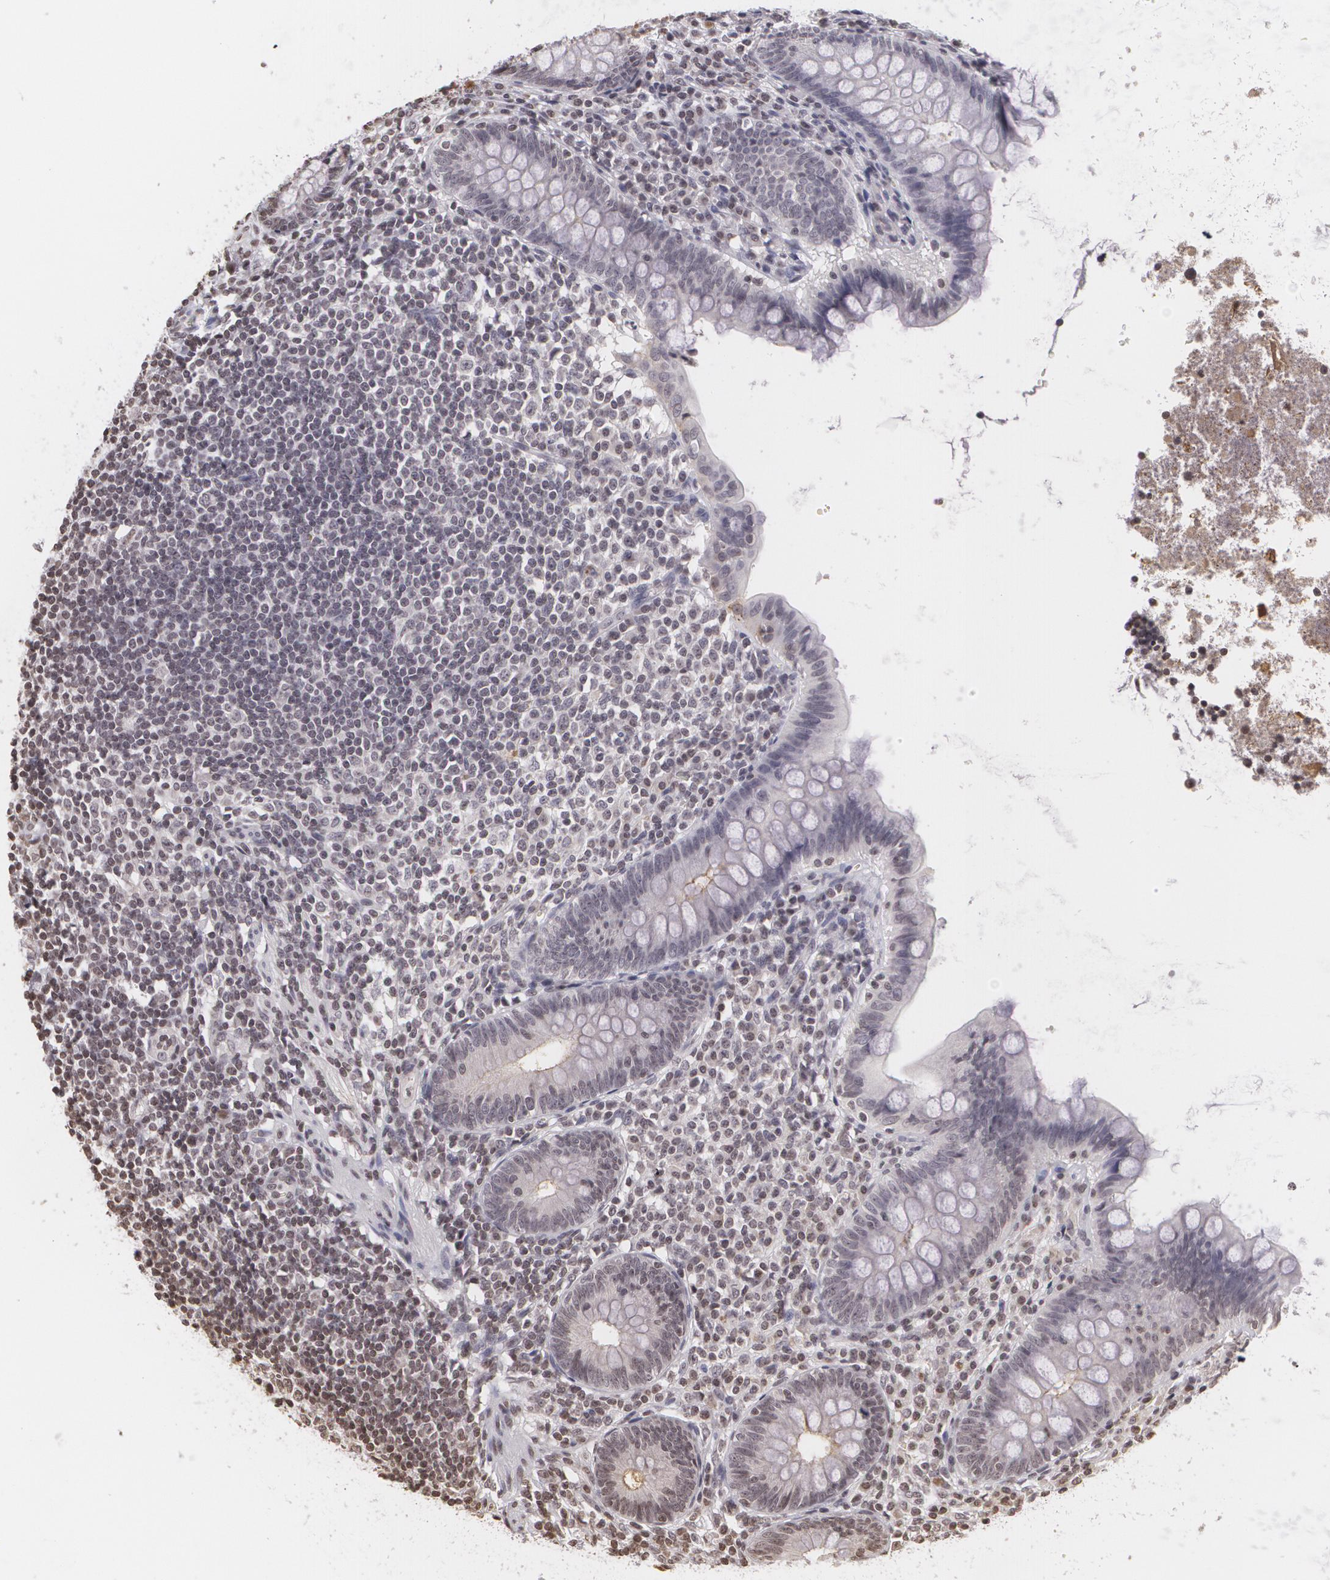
{"staining": {"intensity": "negative", "quantity": "none", "location": "none"}, "tissue": "appendix", "cell_type": "Glandular cells", "image_type": "normal", "snomed": [{"axis": "morphology", "description": "Normal tissue, NOS"}, {"axis": "topography", "description": "Appendix"}], "caption": "This photomicrograph is of unremarkable appendix stained with immunohistochemistry (IHC) to label a protein in brown with the nuclei are counter-stained blue. There is no positivity in glandular cells. (Brightfield microscopy of DAB (3,3'-diaminobenzidine) IHC at high magnification).", "gene": "MUC1", "patient": {"sex": "female", "age": 66}}